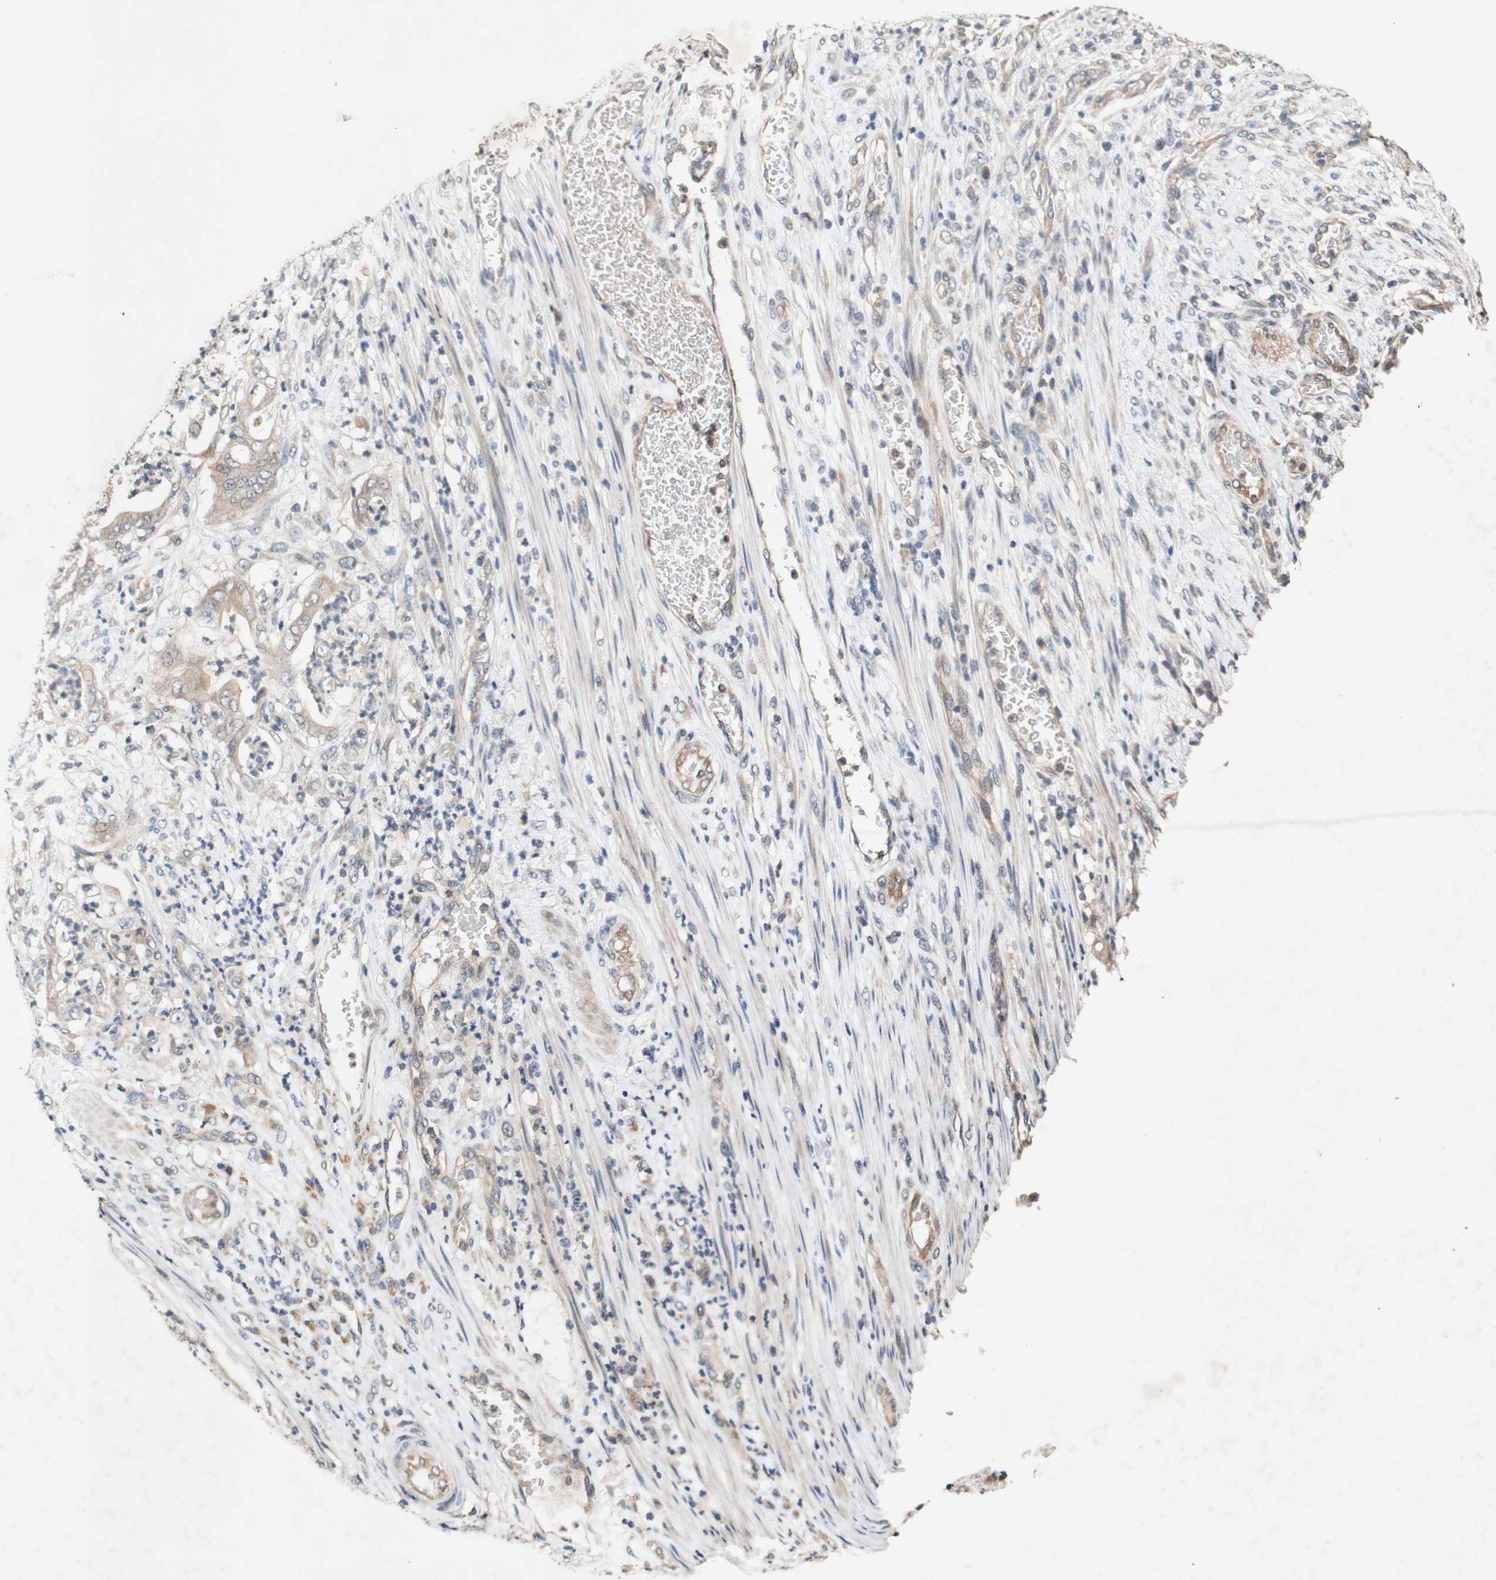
{"staining": {"intensity": "weak", "quantity": ">75%", "location": "cytoplasmic/membranous"}, "tissue": "stomach cancer", "cell_type": "Tumor cells", "image_type": "cancer", "snomed": [{"axis": "morphology", "description": "Adenocarcinoma, NOS"}, {"axis": "topography", "description": "Stomach"}], "caption": "Protein staining by immunohistochemistry (IHC) reveals weak cytoplasmic/membranous positivity in approximately >75% of tumor cells in stomach cancer (adenocarcinoma).", "gene": "PIN1", "patient": {"sex": "female", "age": 73}}